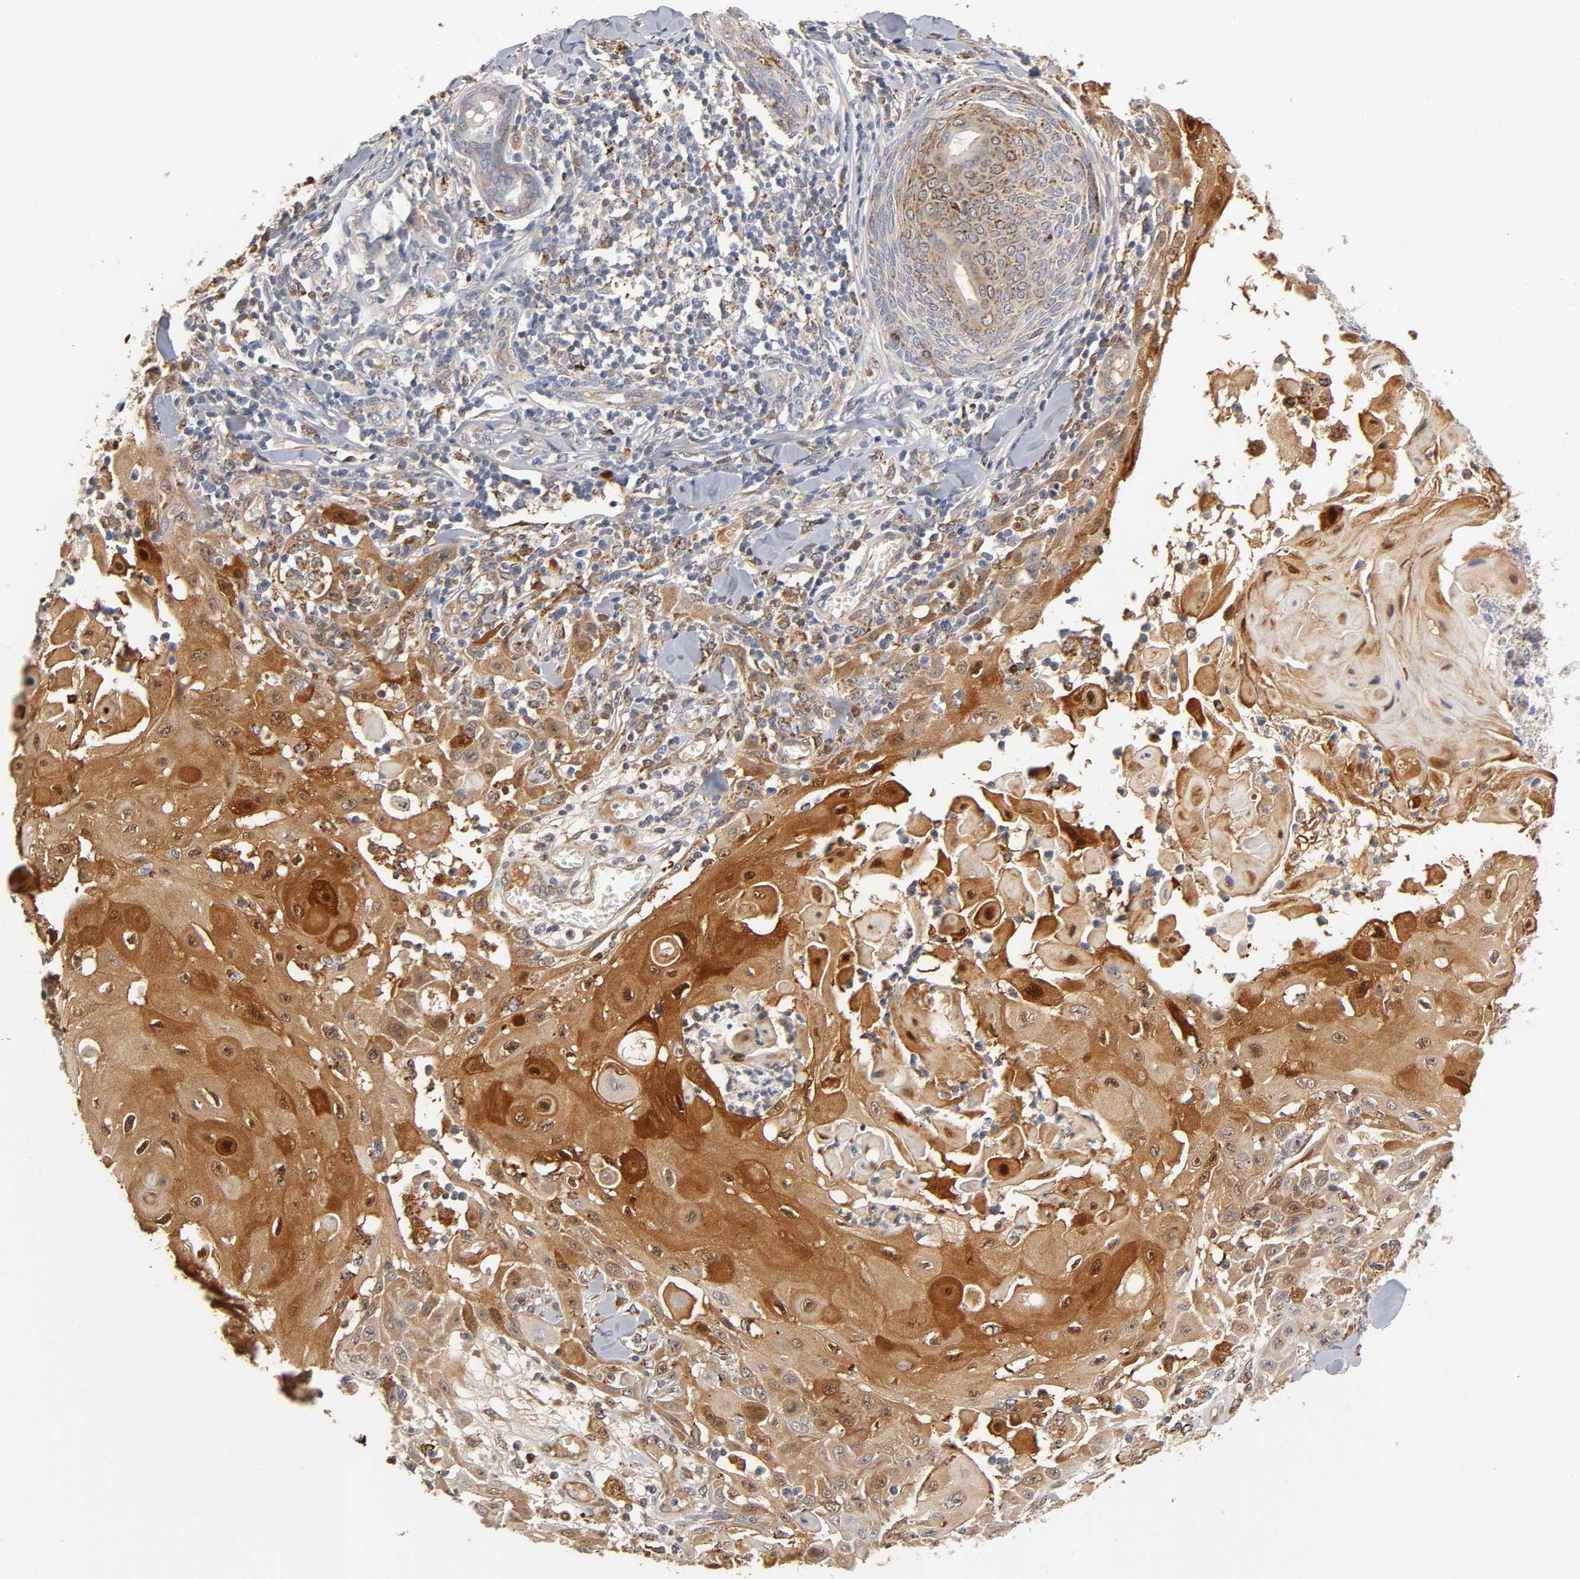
{"staining": {"intensity": "moderate", "quantity": ">75%", "location": "cytoplasmic/membranous,nuclear"}, "tissue": "skin cancer", "cell_type": "Tumor cells", "image_type": "cancer", "snomed": [{"axis": "morphology", "description": "Squamous cell carcinoma, NOS"}, {"axis": "topography", "description": "Skin"}], "caption": "Immunohistochemical staining of skin cancer (squamous cell carcinoma) displays medium levels of moderate cytoplasmic/membranous and nuclear expression in about >75% of tumor cells. The staining was performed using DAB (3,3'-diaminobenzidine), with brown indicating positive protein expression. Nuclei are stained blue with hematoxylin.", "gene": "ISG15", "patient": {"sex": "male", "age": 24}}